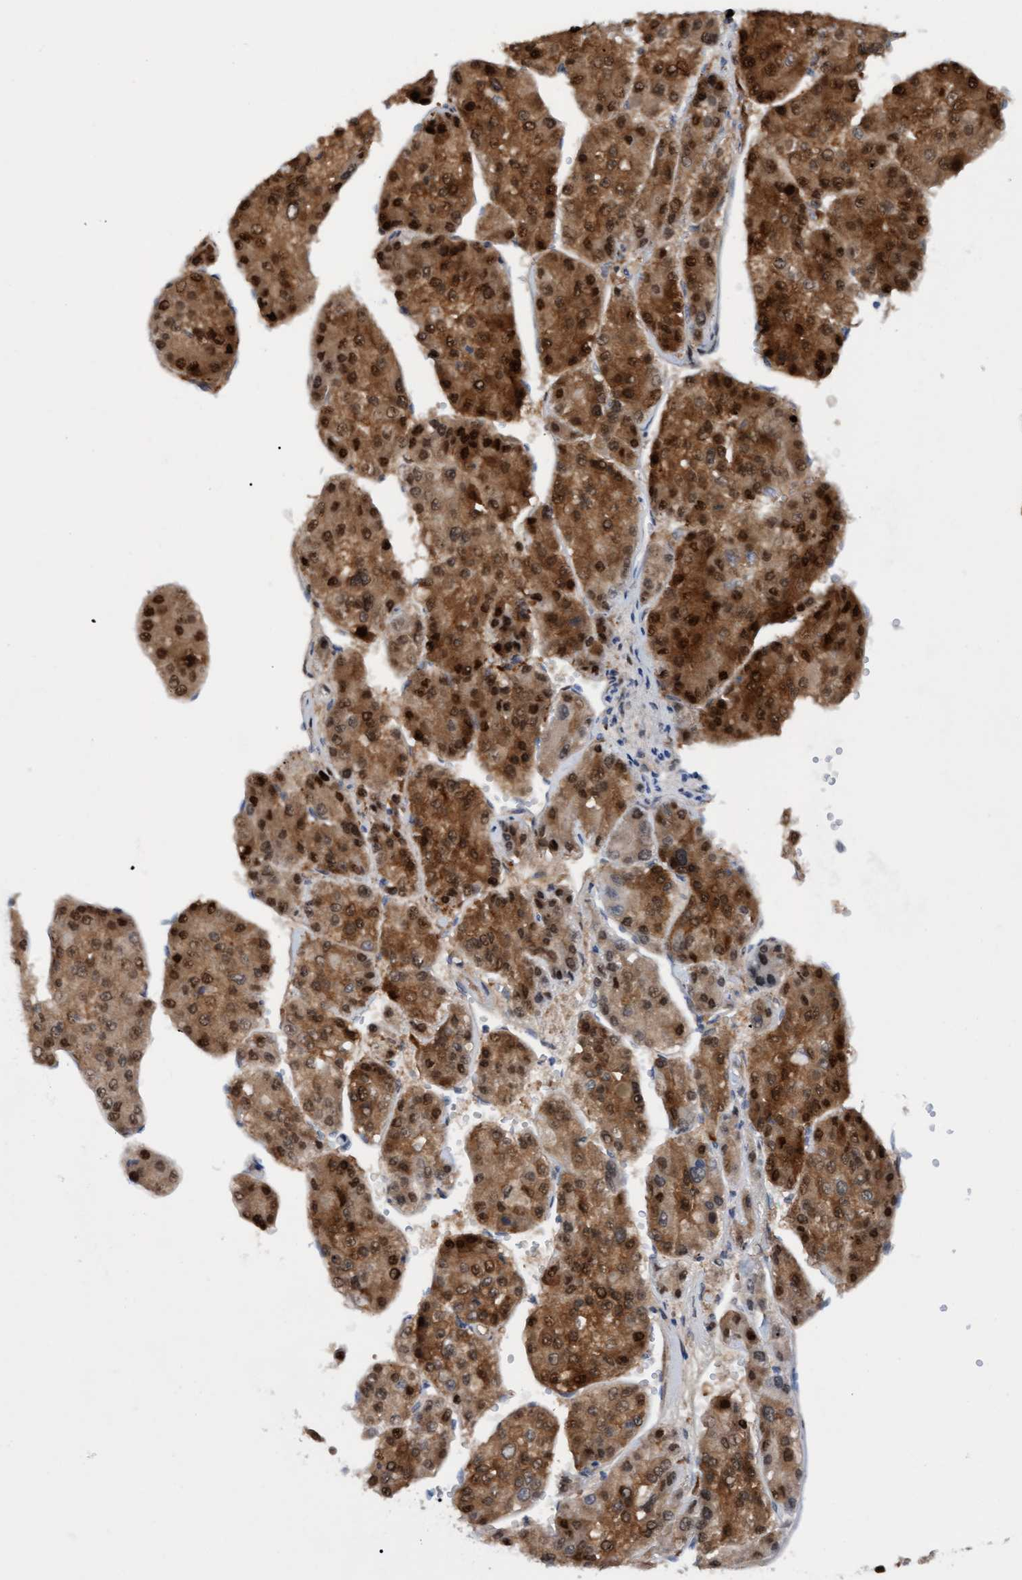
{"staining": {"intensity": "strong", "quantity": ">75%", "location": "cytoplasmic/membranous,nuclear"}, "tissue": "liver cancer", "cell_type": "Tumor cells", "image_type": "cancer", "snomed": [{"axis": "morphology", "description": "Carcinoma, Hepatocellular, NOS"}, {"axis": "topography", "description": "Liver"}], "caption": "Immunohistochemistry (IHC) histopathology image of human hepatocellular carcinoma (liver) stained for a protein (brown), which exhibits high levels of strong cytoplasmic/membranous and nuclear staining in approximately >75% of tumor cells.", "gene": "PINX1", "patient": {"sex": "female", "age": 73}}